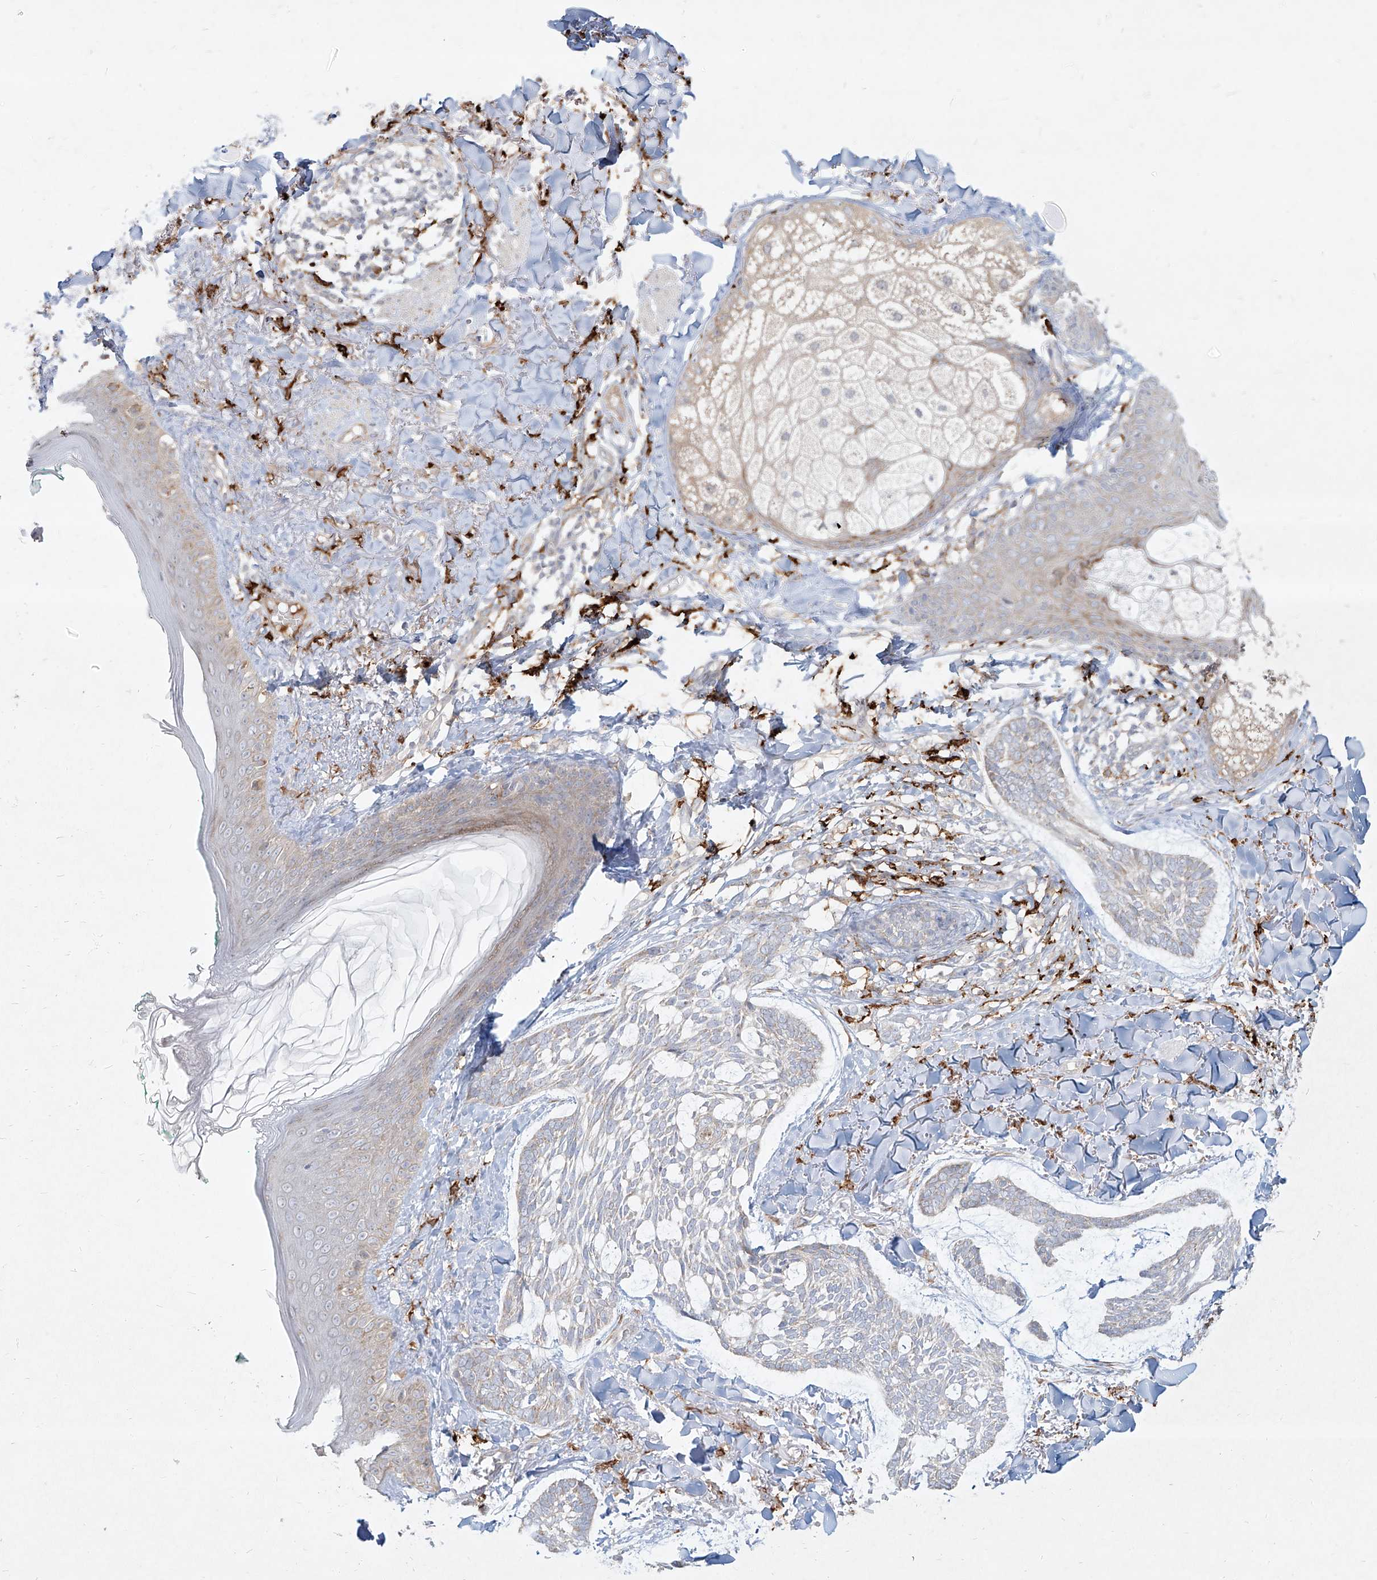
{"staining": {"intensity": "negative", "quantity": "none", "location": "none"}, "tissue": "skin cancer", "cell_type": "Tumor cells", "image_type": "cancer", "snomed": [{"axis": "morphology", "description": "Basal cell carcinoma"}, {"axis": "topography", "description": "Skin"}], "caption": "Protein analysis of basal cell carcinoma (skin) reveals no significant staining in tumor cells.", "gene": "CD209", "patient": {"sex": "male", "age": 43}}